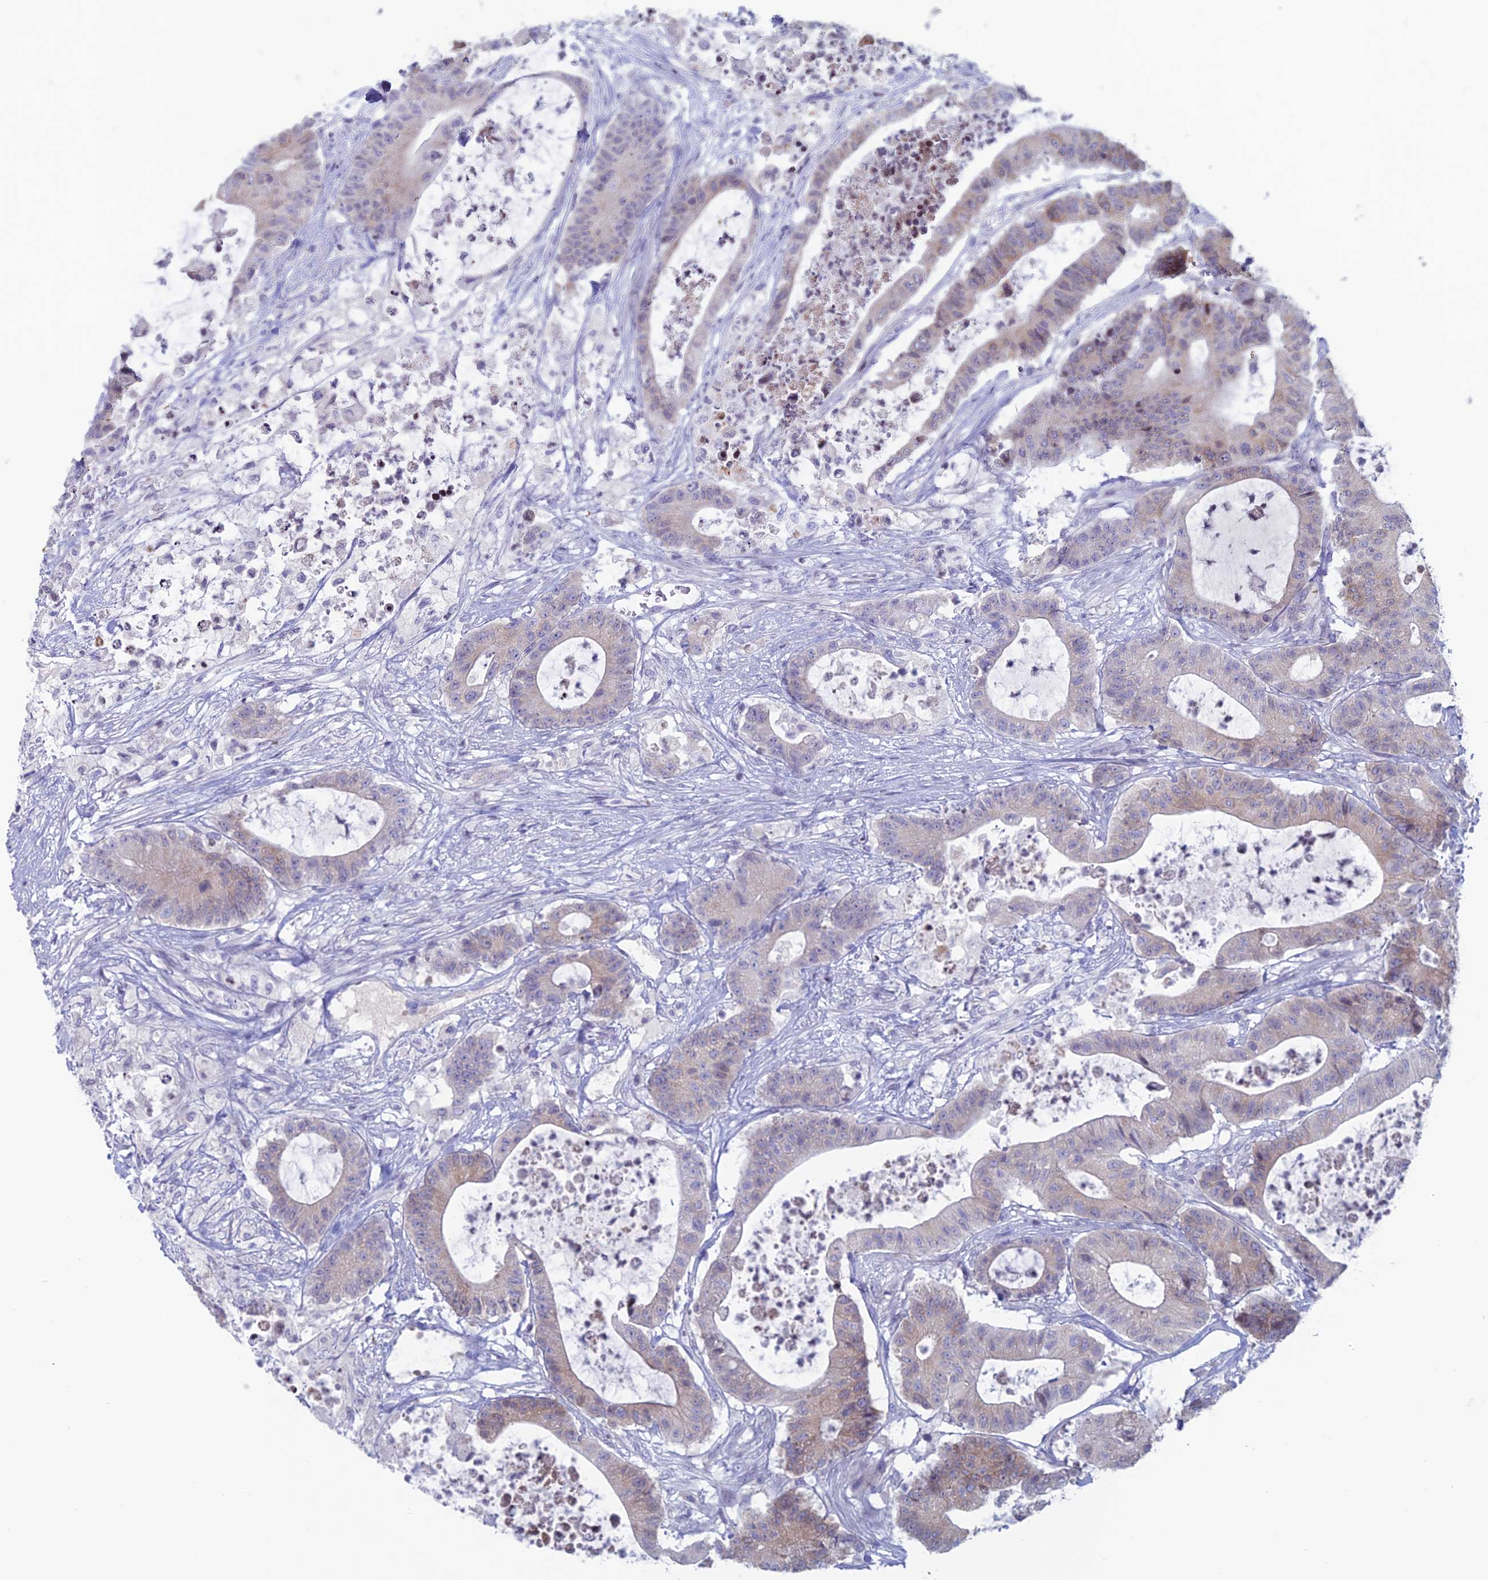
{"staining": {"intensity": "weak", "quantity": "25%-75%", "location": "cytoplasmic/membranous"}, "tissue": "colorectal cancer", "cell_type": "Tumor cells", "image_type": "cancer", "snomed": [{"axis": "morphology", "description": "Adenocarcinoma, NOS"}, {"axis": "topography", "description": "Colon"}], "caption": "Immunohistochemical staining of adenocarcinoma (colorectal) demonstrates low levels of weak cytoplasmic/membranous protein expression in approximately 25%-75% of tumor cells. The staining is performed using DAB (3,3'-diaminobenzidine) brown chromogen to label protein expression. The nuclei are counter-stained blue using hematoxylin.", "gene": "CERS6", "patient": {"sex": "female", "age": 84}}